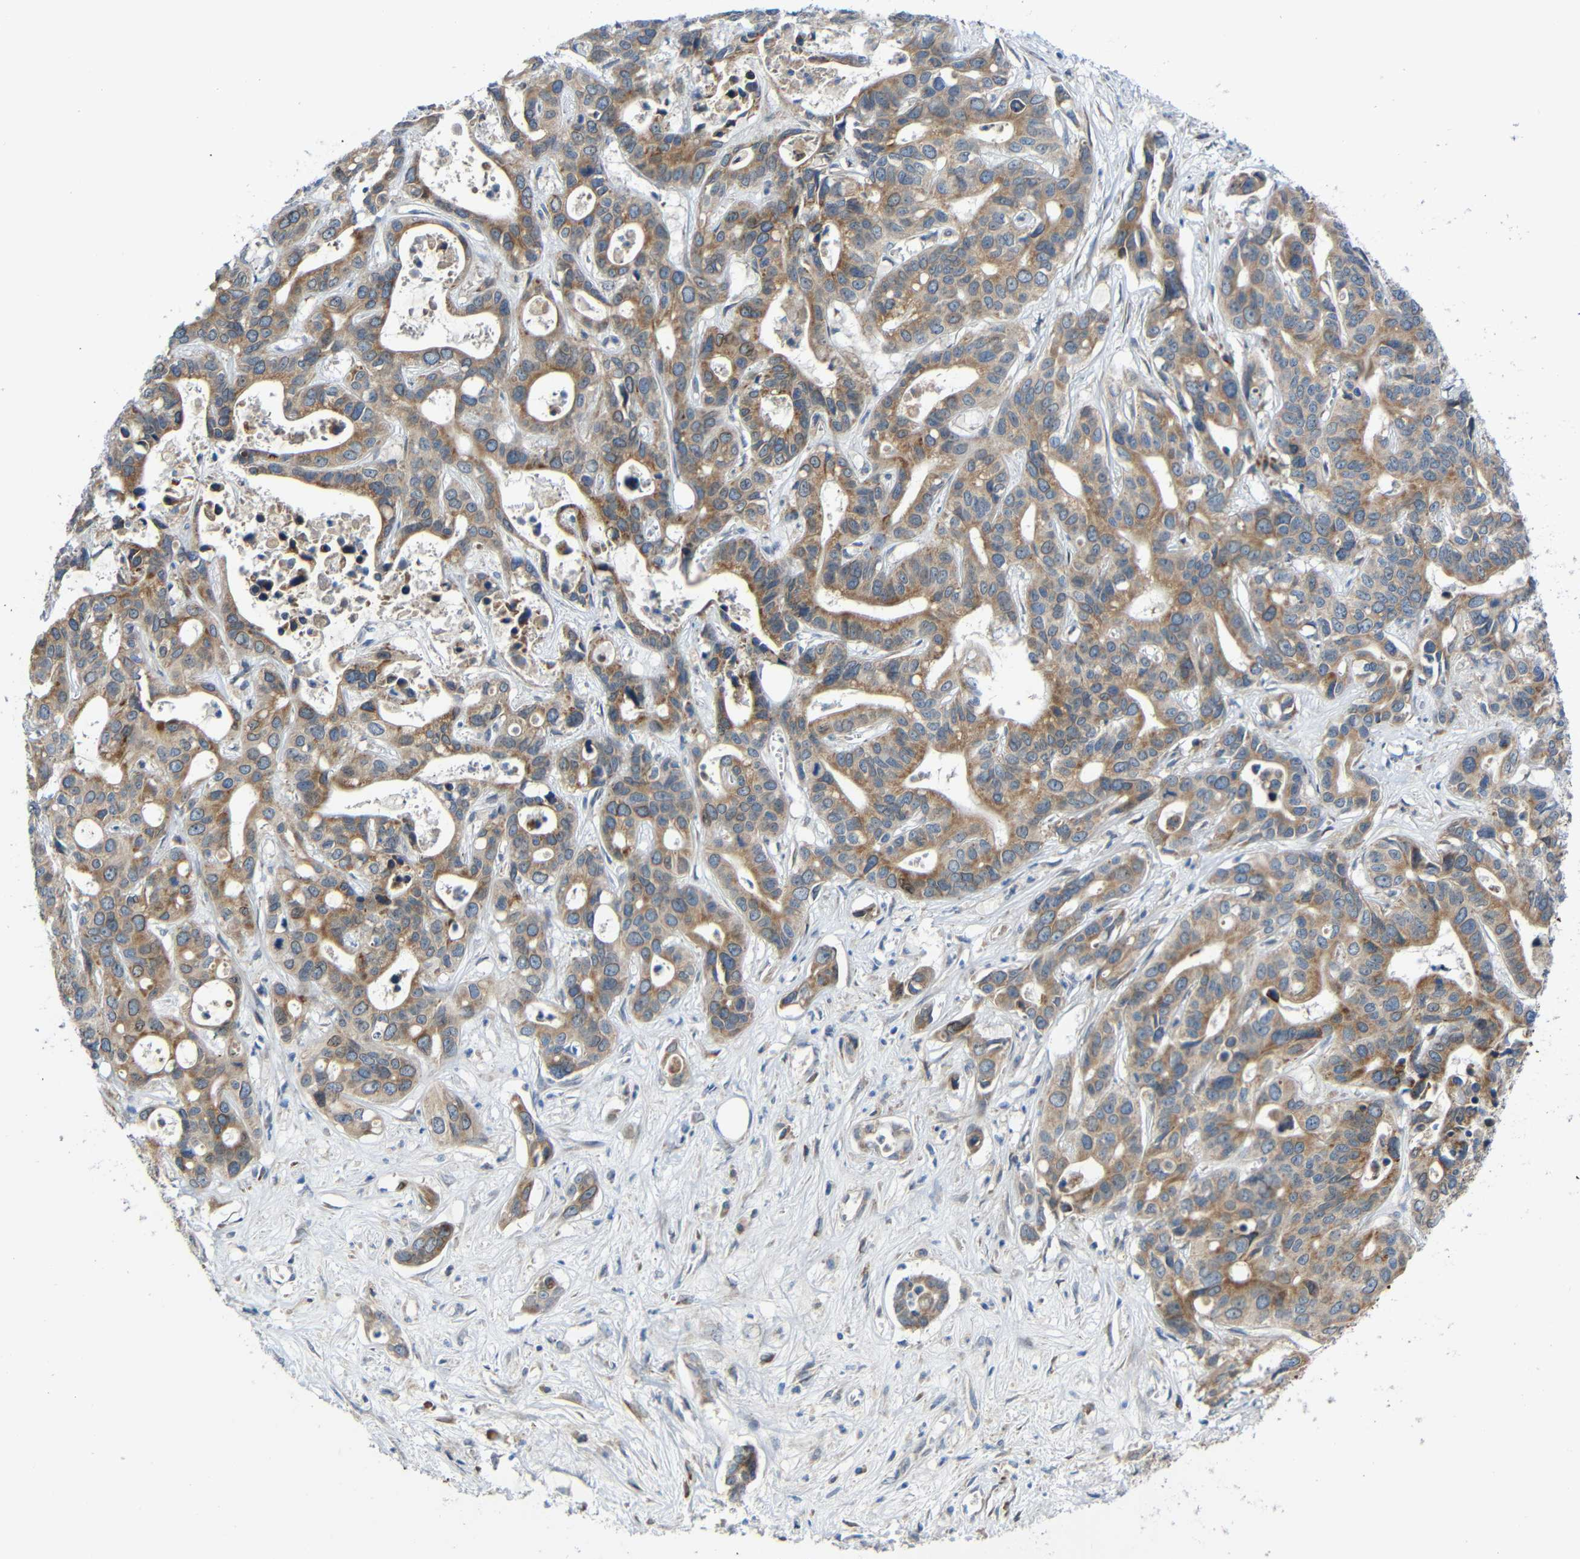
{"staining": {"intensity": "moderate", "quantity": ">75%", "location": "cytoplasmic/membranous"}, "tissue": "liver cancer", "cell_type": "Tumor cells", "image_type": "cancer", "snomed": [{"axis": "morphology", "description": "Cholangiocarcinoma"}, {"axis": "topography", "description": "Liver"}], "caption": "About >75% of tumor cells in human liver cancer display moderate cytoplasmic/membranous protein positivity as visualized by brown immunohistochemical staining.", "gene": "TMEM25", "patient": {"sex": "female", "age": 65}}